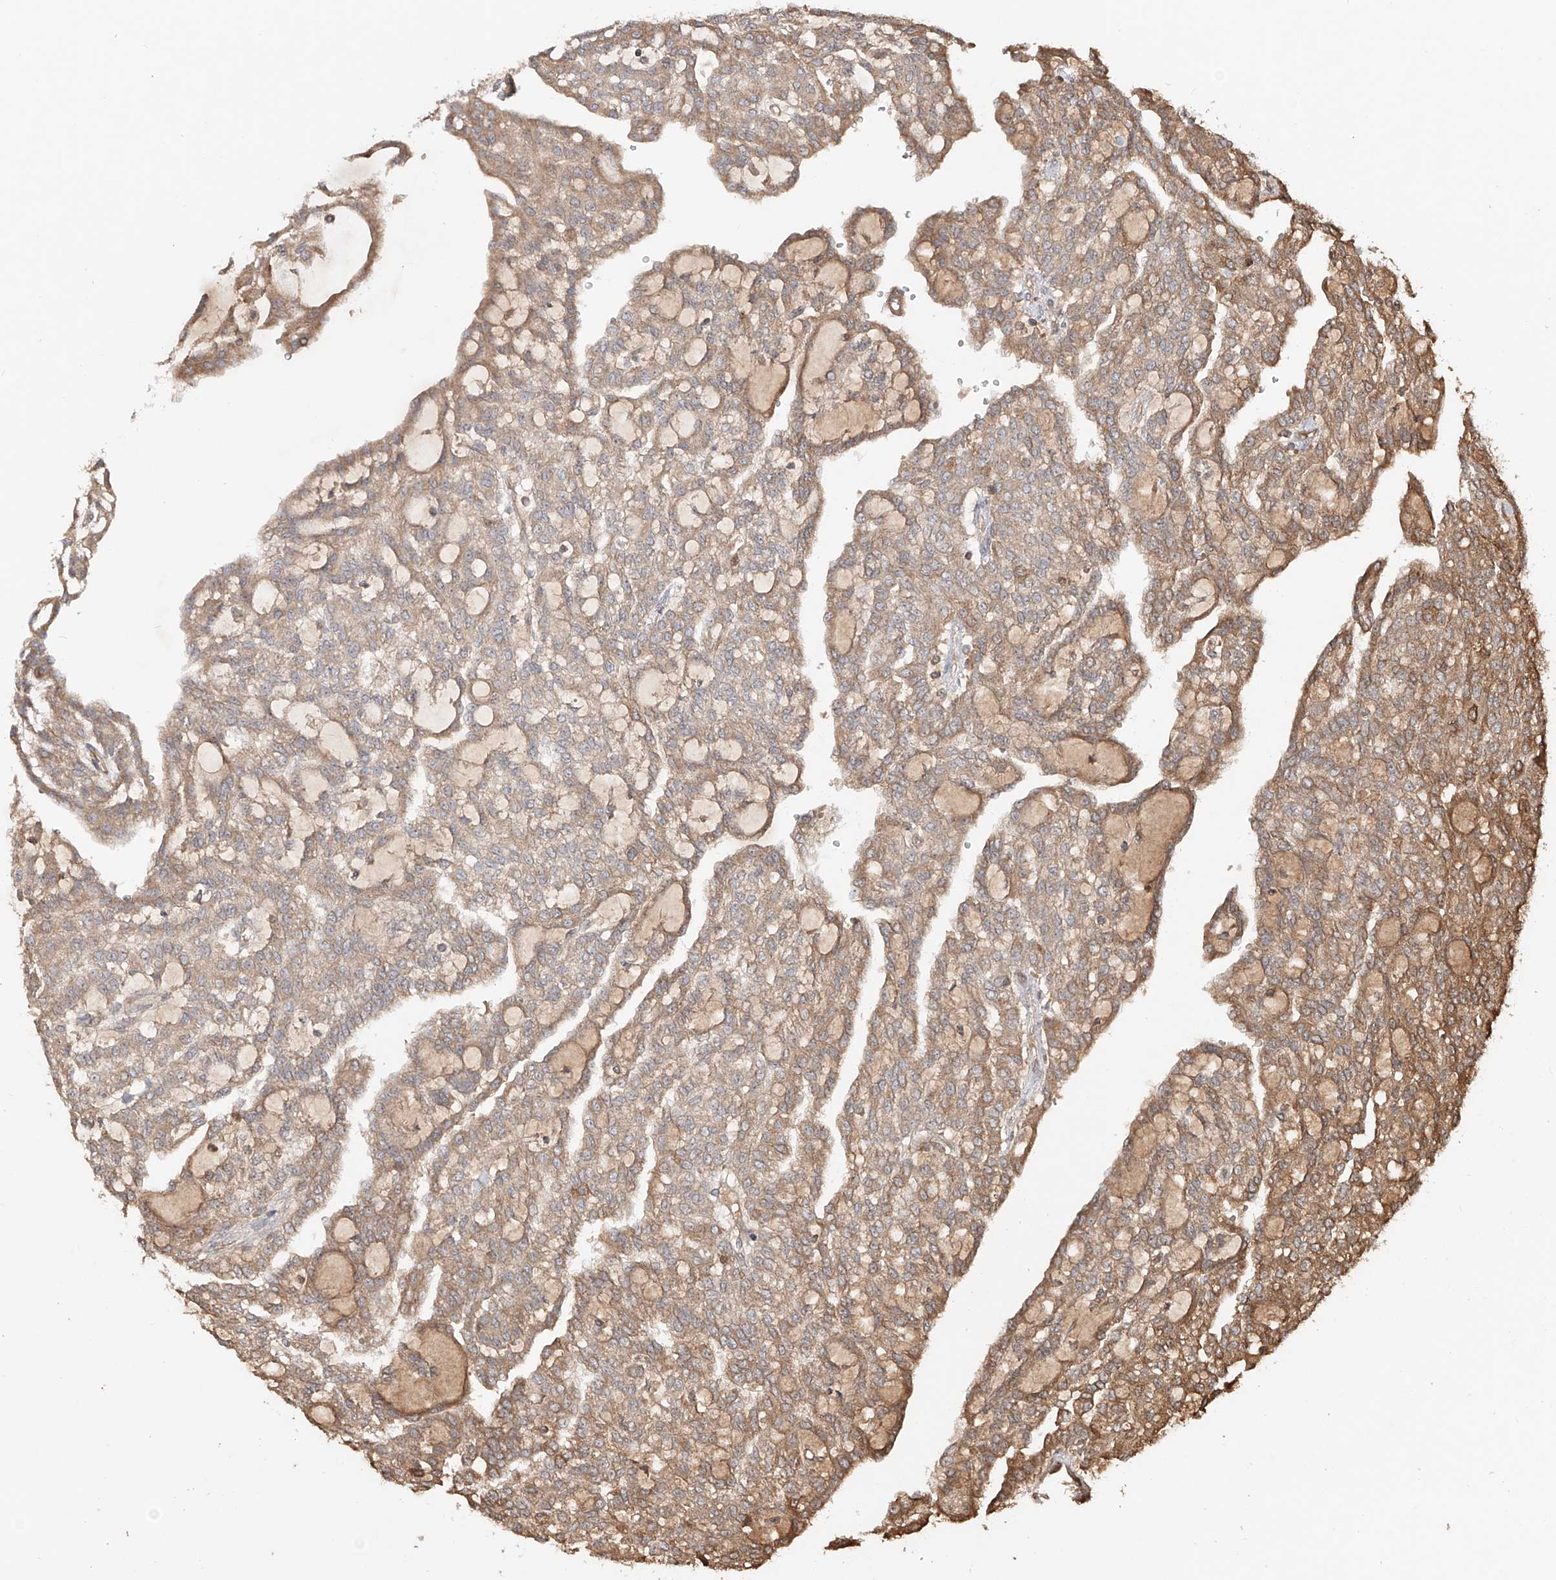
{"staining": {"intensity": "moderate", "quantity": ">75%", "location": "cytoplasmic/membranous"}, "tissue": "renal cancer", "cell_type": "Tumor cells", "image_type": "cancer", "snomed": [{"axis": "morphology", "description": "Adenocarcinoma, NOS"}, {"axis": "topography", "description": "Kidney"}], "caption": "IHC staining of renal cancer (adenocarcinoma), which reveals medium levels of moderate cytoplasmic/membranous positivity in about >75% of tumor cells indicating moderate cytoplasmic/membranous protein expression. The staining was performed using DAB (brown) for protein detection and nuclei were counterstained in hematoxylin (blue).", "gene": "ERO1A", "patient": {"sex": "male", "age": 63}}